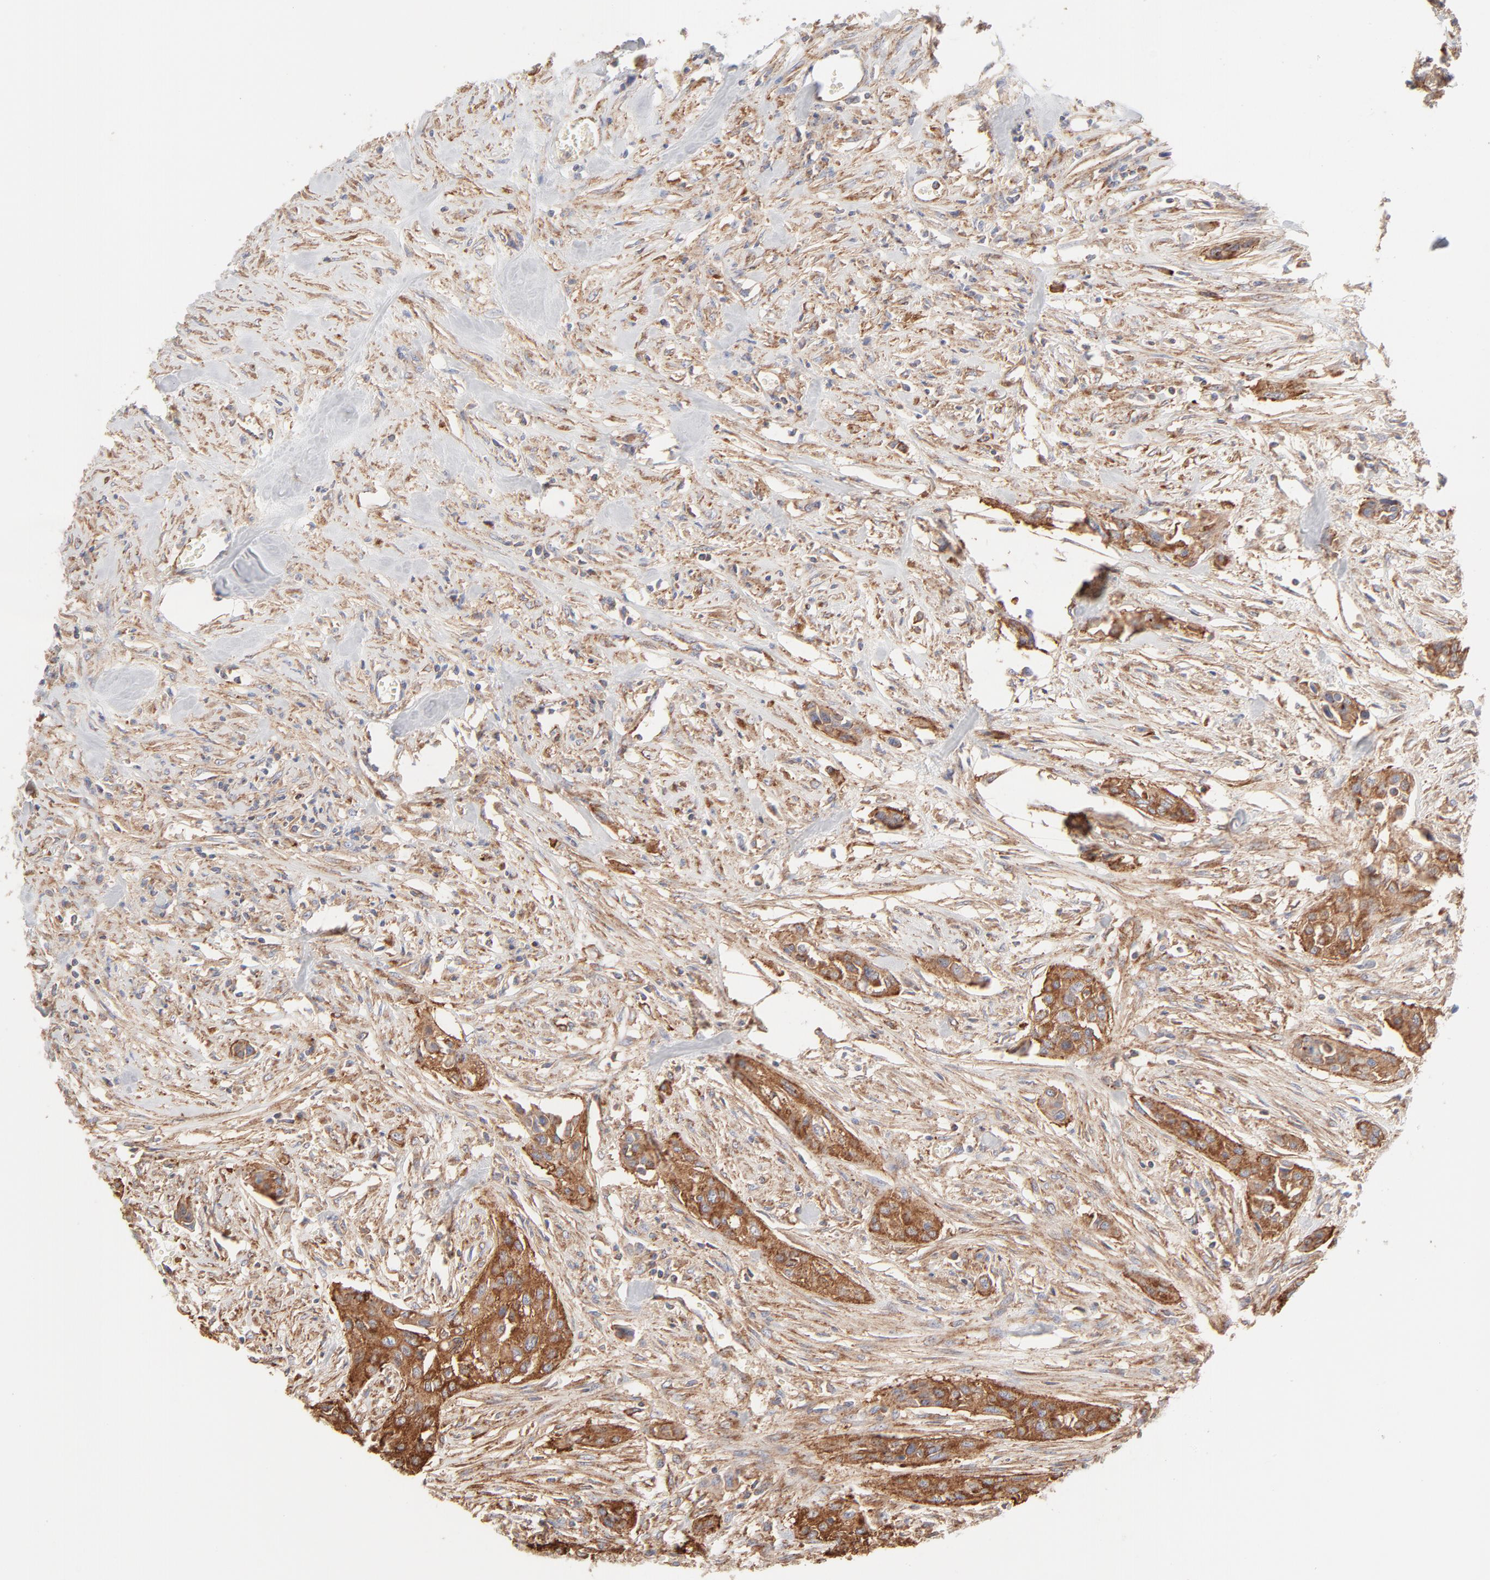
{"staining": {"intensity": "strong", "quantity": ">75%", "location": "cytoplasmic/membranous"}, "tissue": "urothelial cancer", "cell_type": "Tumor cells", "image_type": "cancer", "snomed": [{"axis": "morphology", "description": "Urothelial carcinoma, High grade"}, {"axis": "topography", "description": "Urinary bladder"}], "caption": "An image showing strong cytoplasmic/membranous staining in approximately >75% of tumor cells in urothelial carcinoma (high-grade), as visualized by brown immunohistochemical staining.", "gene": "CLTB", "patient": {"sex": "male", "age": 74}}